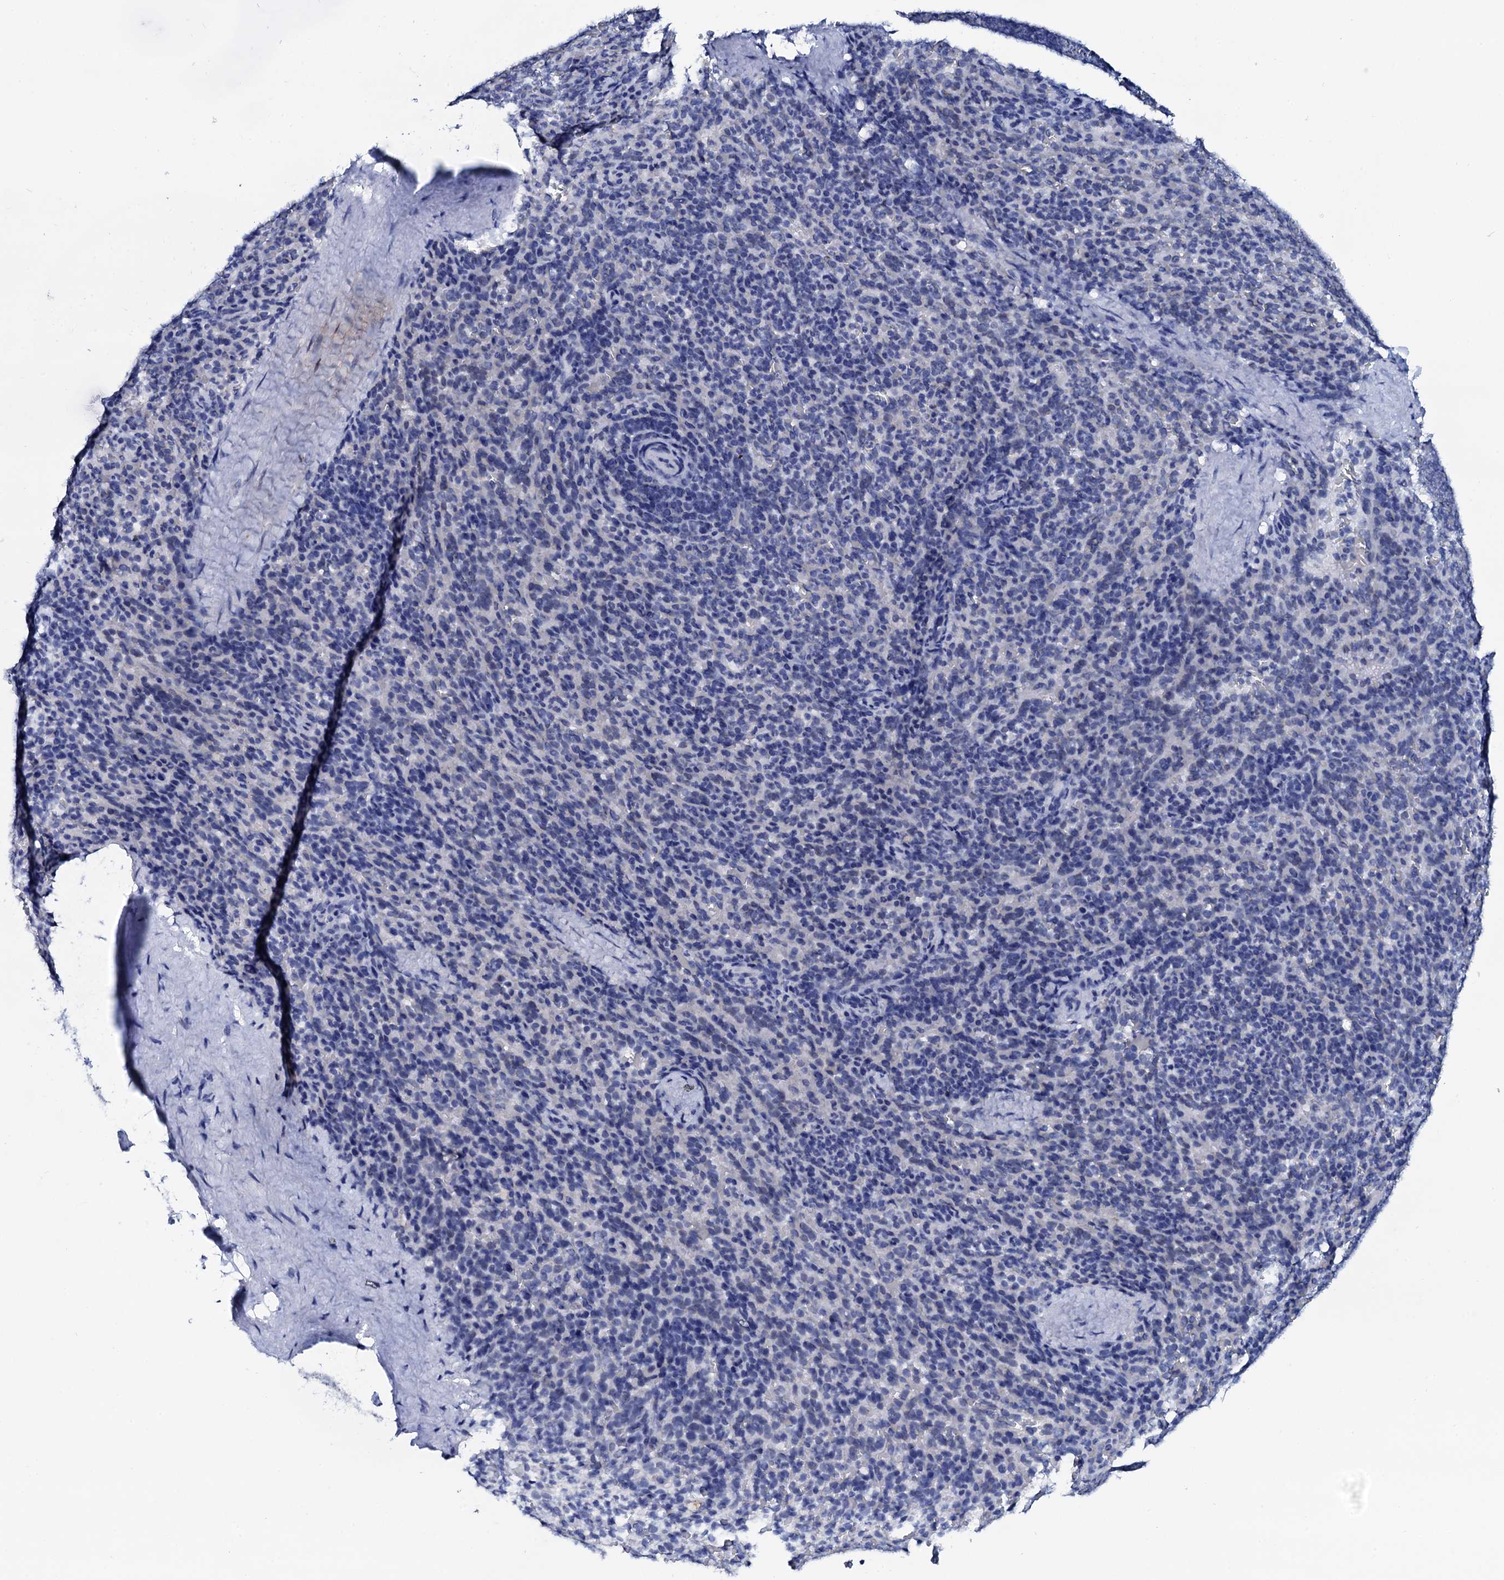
{"staining": {"intensity": "negative", "quantity": "none", "location": "none"}, "tissue": "spleen", "cell_type": "Cells in red pulp", "image_type": "normal", "snomed": [{"axis": "morphology", "description": "Normal tissue, NOS"}, {"axis": "topography", "description": "Spleen"}], "caption": "There is no significant positivity in cells in red pulp of spleen.", "gene": "SPATA19", "patient": {"sex": "female", "age": 21}}